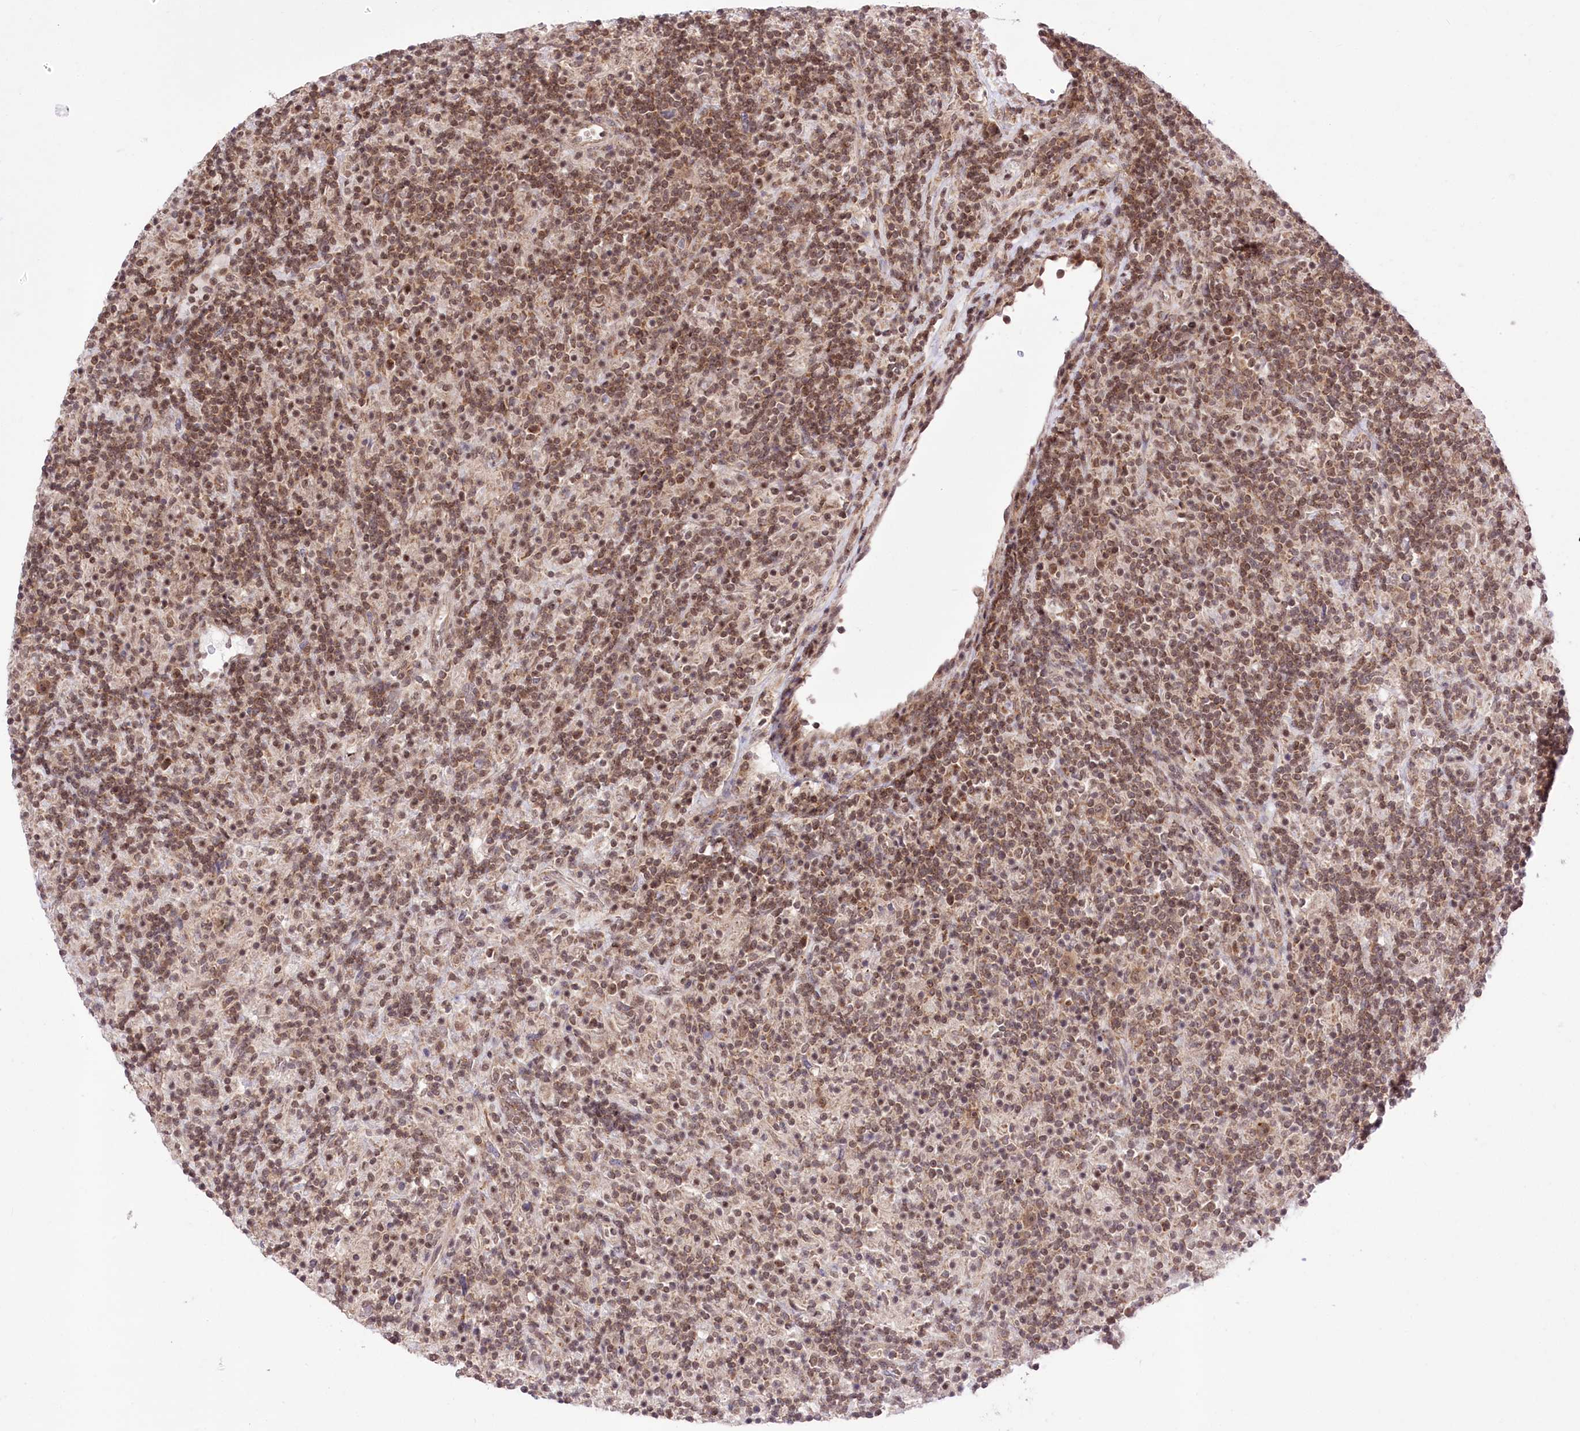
{"staining": {"intensity": "weak", "quantity": "25%-75%", "location": "nuclear"}, "tissue": "lymphoma", "cell_type": "Tumor cells", "image_type": "cancer", "snomed": [{"axis": "morphology", "description": "Hodgkin's disease, NOS"}, {"axis": "topography", "description": "Lymph node"}], "caption": "Weak nuclear protein staining is present in approximately 25%-75% of tumor cells in Hodgkin's disease.", "gene": "ZMAT2", "patient": {"sex": "male", "age": 70}}